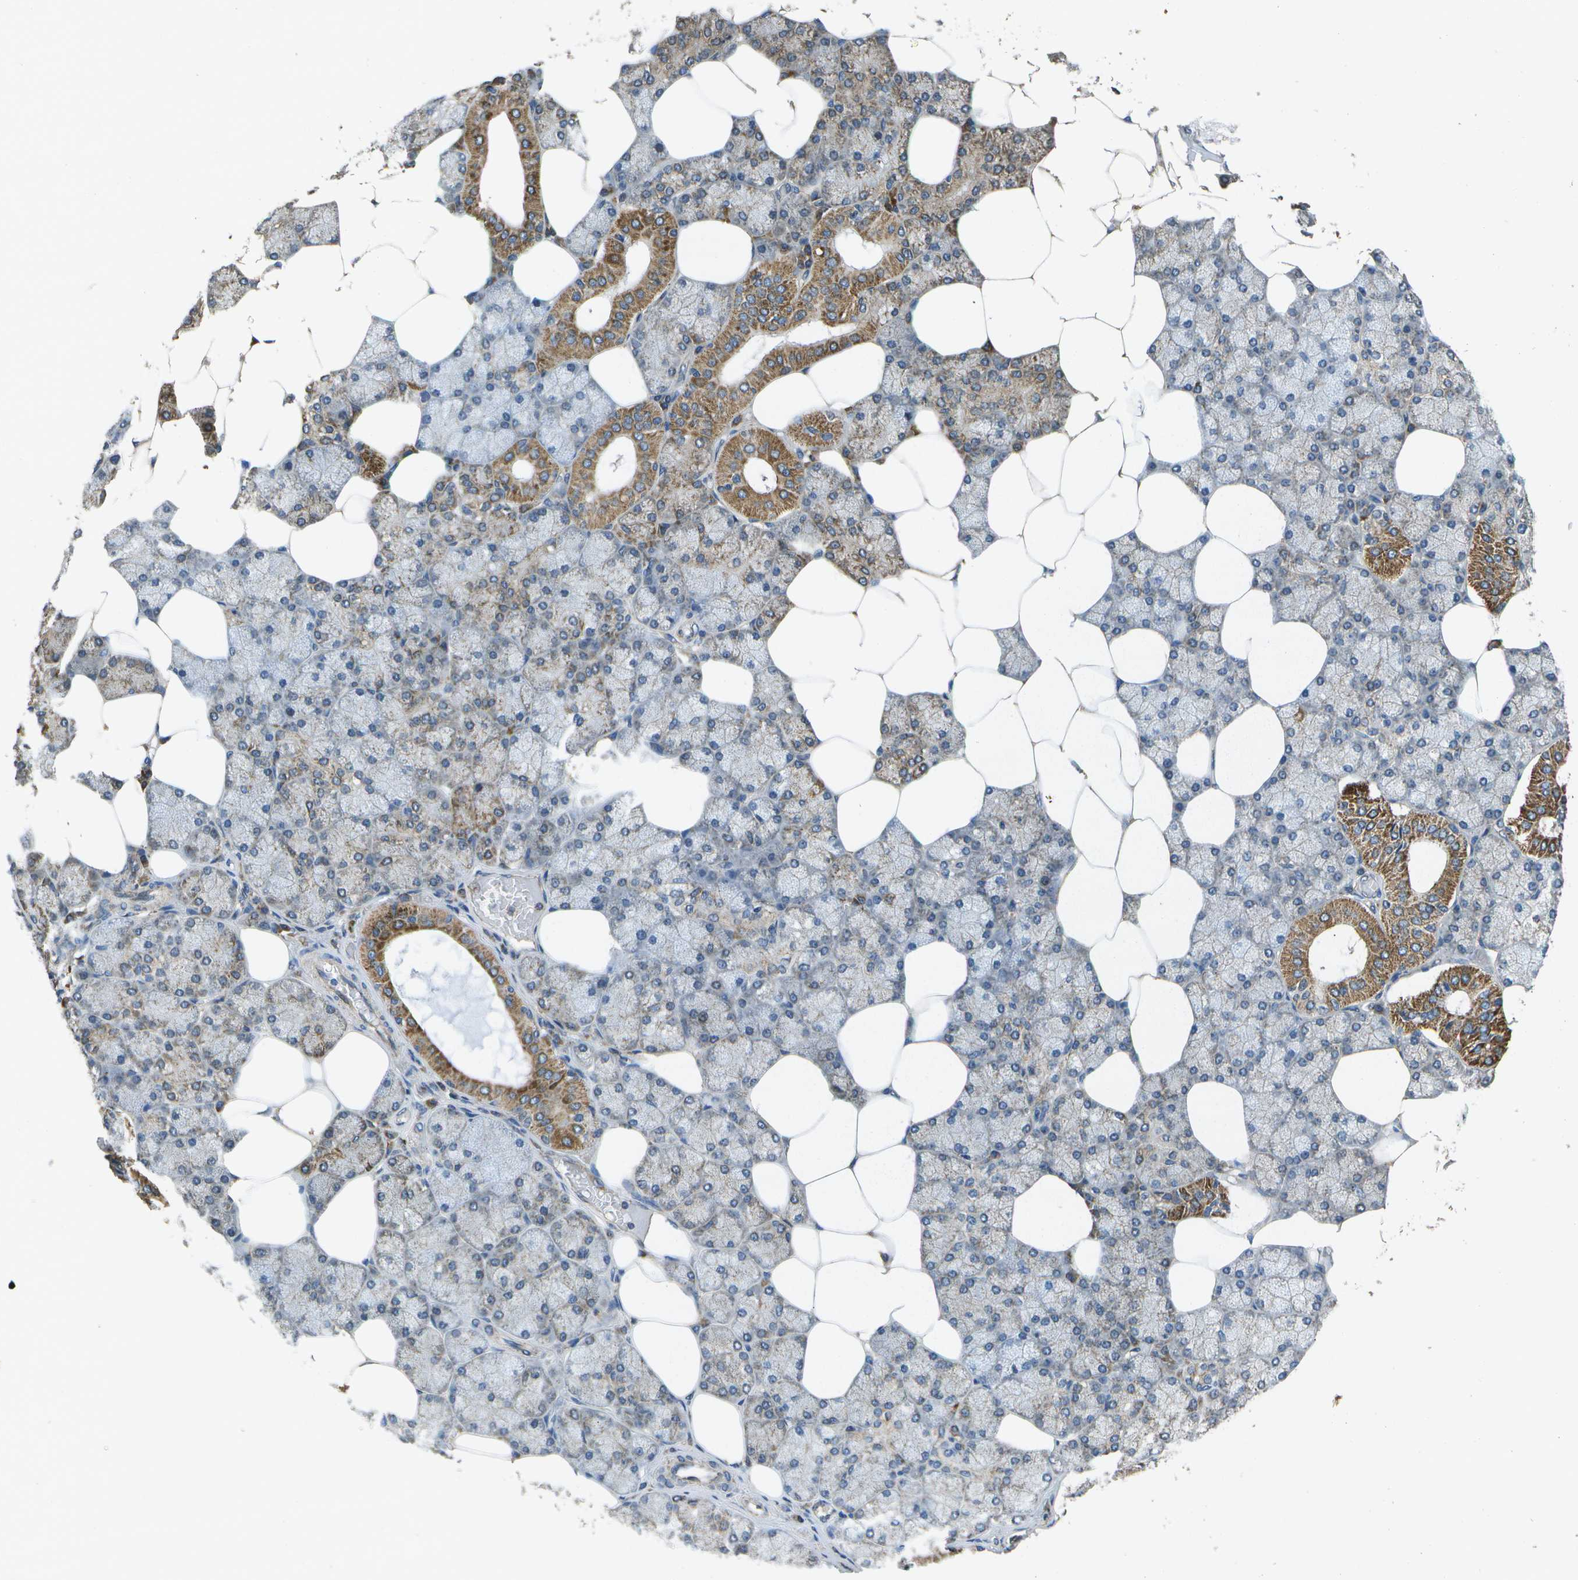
{"staining": {"intensity": "moderate", "quantity": "25%-75%", "location": "cytoplasmic/membranous"}, "tissue": "salivary gland", "cell_type": "Glandular cells", "image_type": "normal", "snomed": [{"axis": "morphology", "description": "Normal tissue, NOS"}, {"axis": "topography", "description": "Salivary gland"}], "caption": "The histopathology image displays immunohistochemical staining of benign salivary gland. There is moderate cytoplasmic/membranous positivity is identified in about 25%-75% of glandular cells.", "gene": "HFE", "patient": {"sex": "male", "age": 62}}